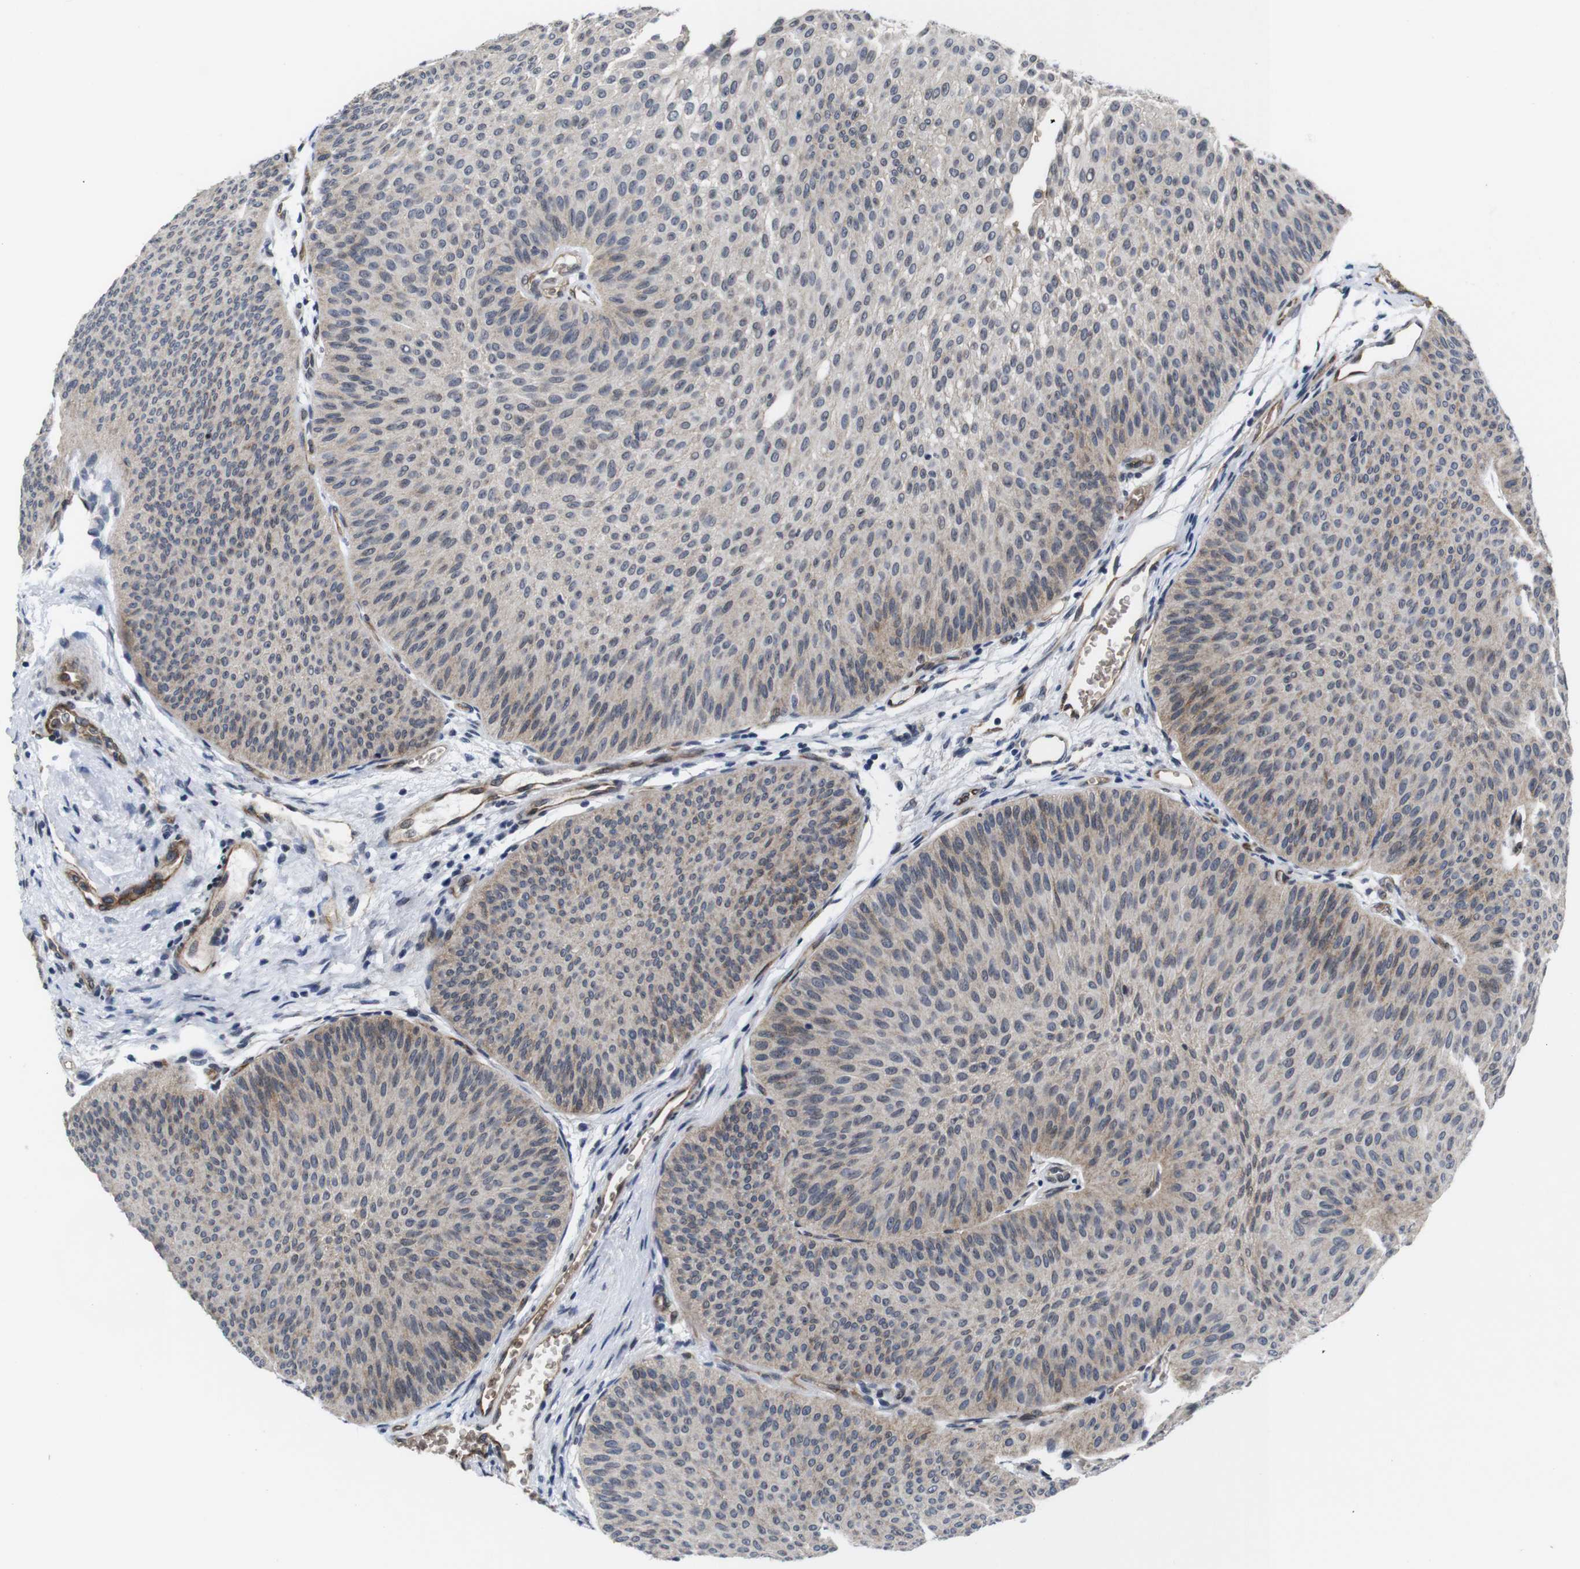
{"staining": {"intensity": "weak", "quantity": ">75%", "location": "cytoplasmic/membranous"}, "tissue": "urothelial cancer", "cell_type": "Tumor cells", "image_type": "cancer", "snomed": [{"axis": "morphology", "description": "Urothelial carcinoma, Low grade"}, {"axis": "topography", "description": "Urinary bladder"}], "caption": "Immunohistochemistry micrograph of neoplastic tissue: human urothelial carcinoma (low-grade) stained using immunohistochemistry exhibits low levels of weak protein expression localized specifically in the cytoplasmic/membranous of tumor cells, appearing as a cytoplasmic/membranous brown color.", "gene": "SOCS3", "patient": {"sex": "female", "age": 60}}